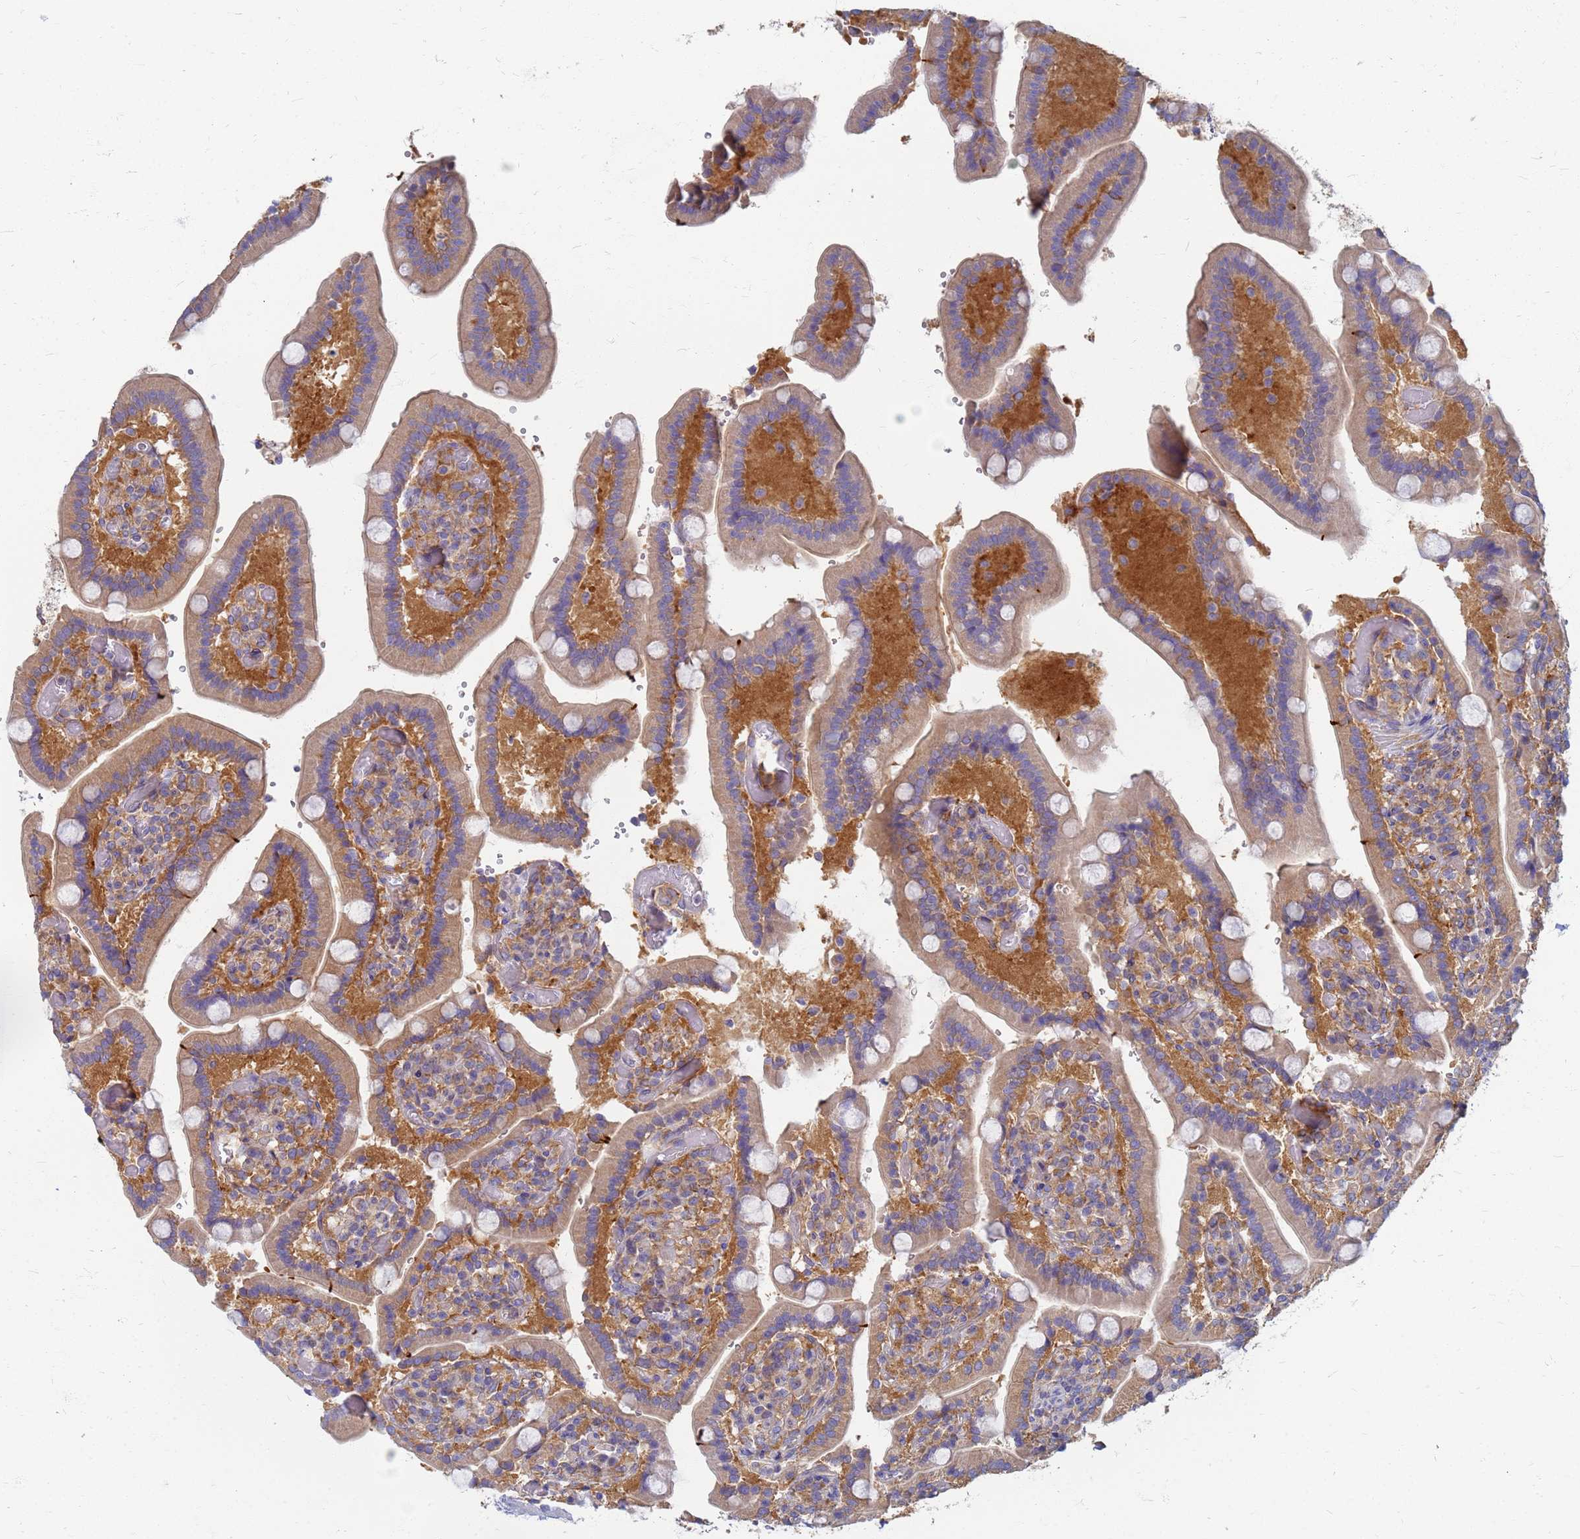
{"staining": {"intensity": "moderate", "quantity": ">75%", "location": "cytoplasmic/membranous"}, "tissue": "duodenum", "cell_type": "Glandular cells", "image_type": "normal", "snomed": [{"axis": "morphology", "description": "Normal tissue, NOS"}, {"axis": "topography", "description": "Duodenum"}], "caption": "This is an image of immunohistochemistry (IHC) staining of benign duodenum, which shows moderate staining in the cytoplasmic/membranous of glandular cells.", "gene": "EEA1", "patient": {"sex": "female", "age": 62}}